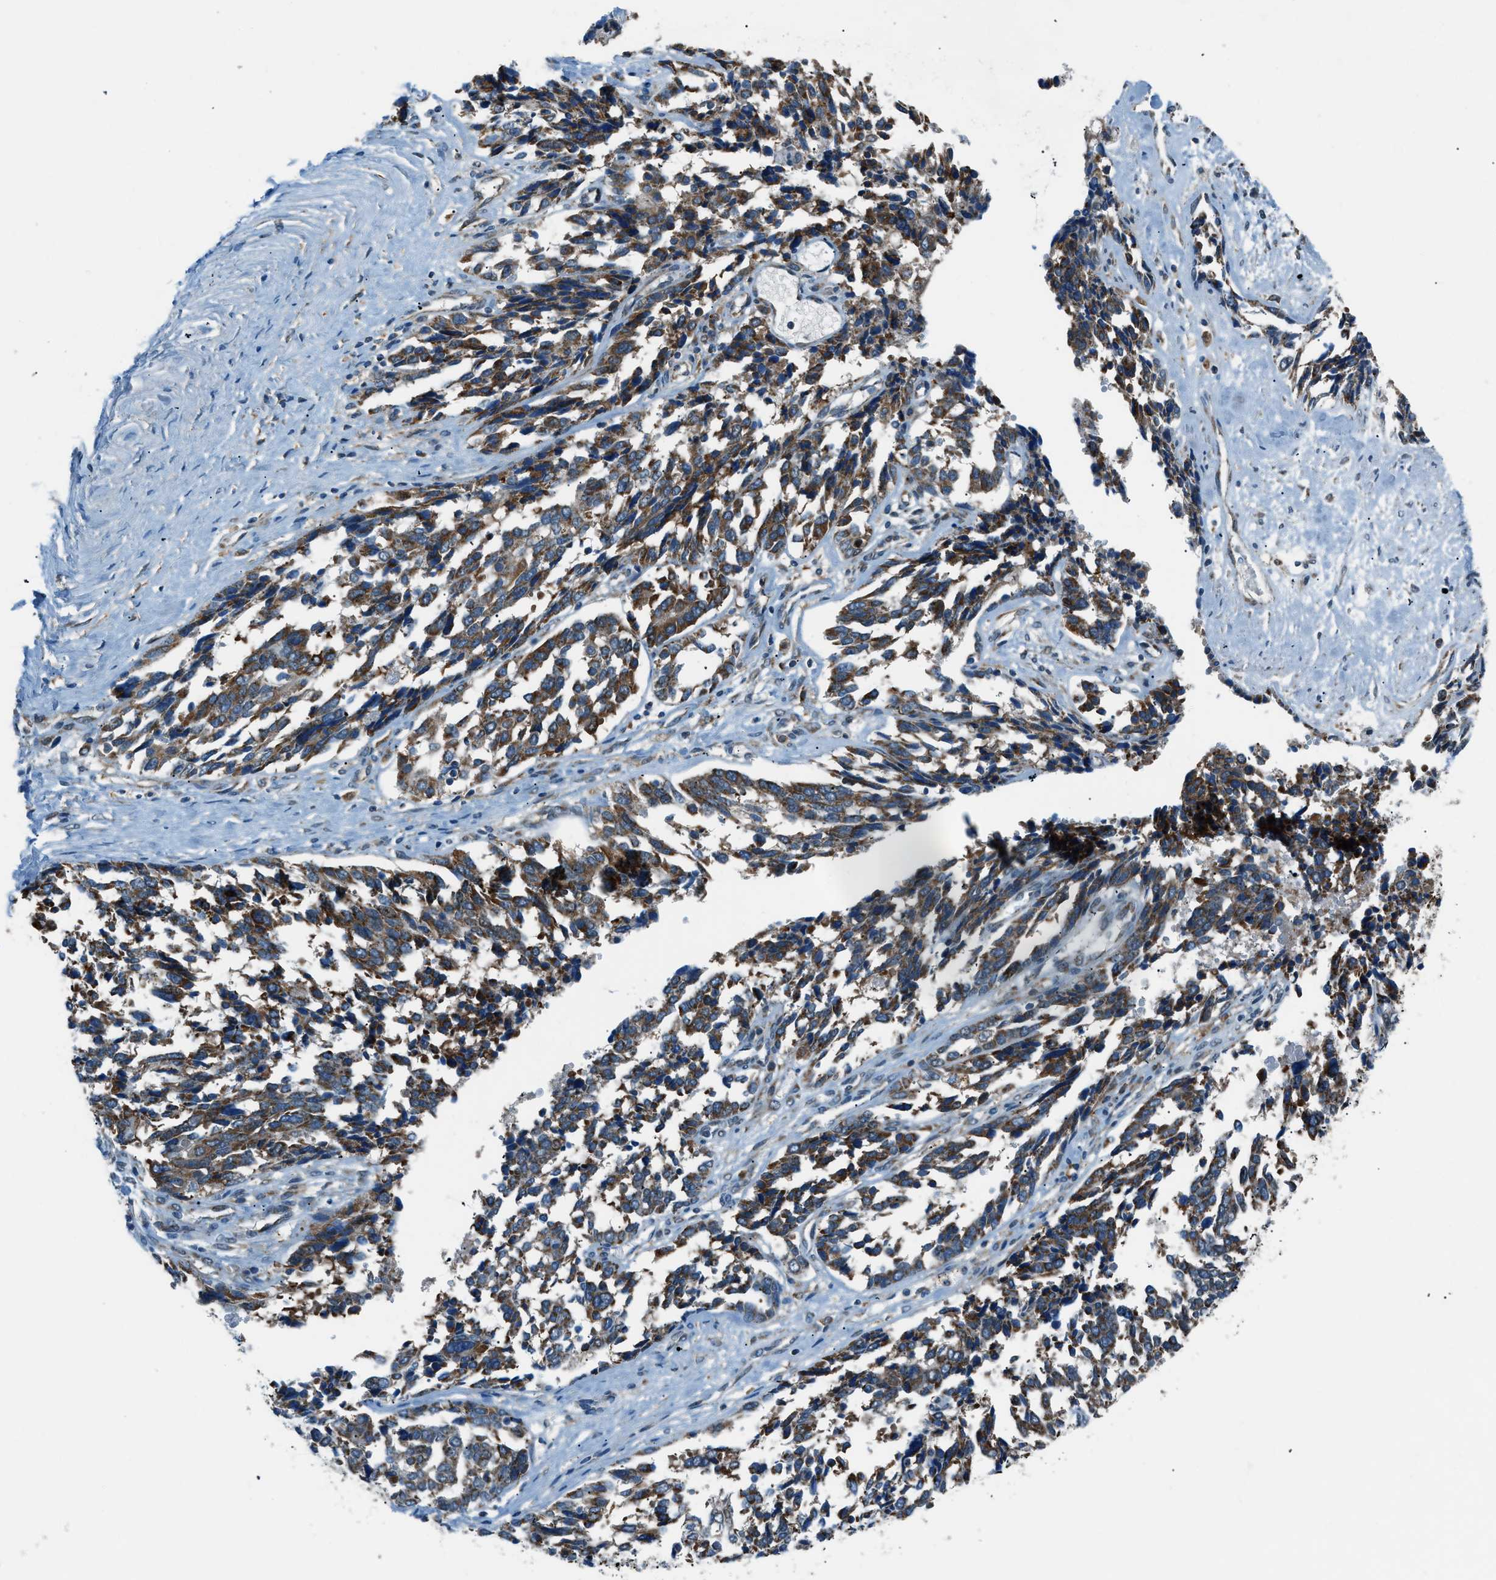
{"staining": {"intensity": "strong", "quantity": "25%-75%", "location": "cytoplasmic/membranous"}, "tissue": "ovarian cancer", "cell_type": "Tumor cells", "image_type": "cancer", "snomed": [{"axis": "morphology", "description": "Cystadenocarcinoma, serous, NOS"}, {"axis": "topography", "description": "Ovary"}], "caption": "Approximately 25%-75% of tumor cells in human ovarian serous cystadenocarcinoma display strong cytoplasmic/membranous protein positivity as visualized by brown immunohistochemical staining.", "gene": "PIGG", "patient": {"sex": "female", "age": 44}}